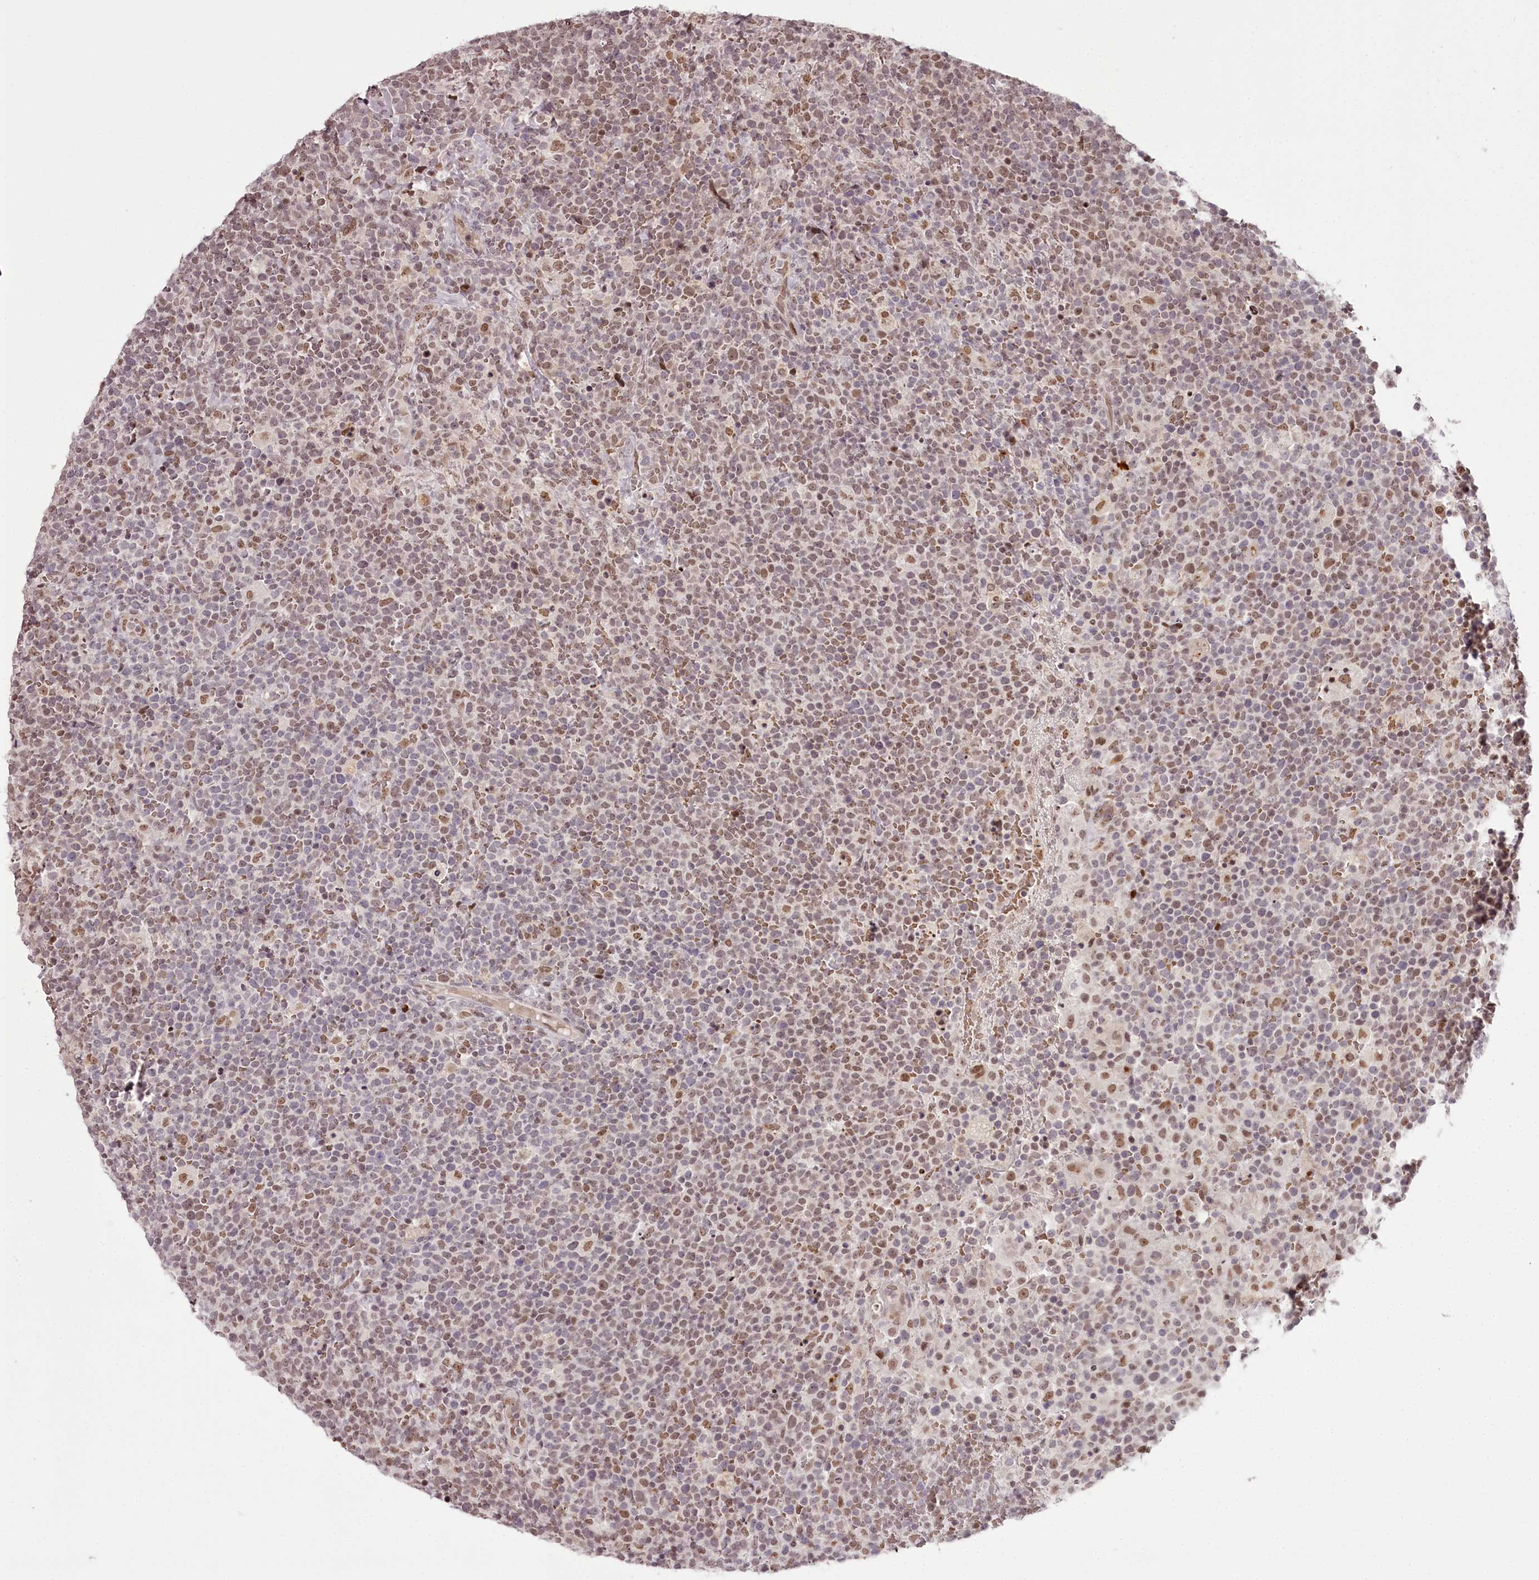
{"staining": {"intensity": "moderate", "quantity": "25%-75%", "location": "nuclear"}, "tissue": "lymphoma", "cell_type": "Tumor cells", "image_type": "cancer", "snomed": [{"axis": "morphology", "description": "Malignant lymphoma, non-Hodgkin's type, High grade"}, {"axis": "topography", "description": "Lymph node"}], "caption": "Human malignant lymphoma, non-Hodgkin's type (high-grade) stained with a brown dye demonstrates moderate nuclear positive staining in about 25%-75% of tumor cells.", "gene": "THYN1", "patient": {"sex": "male", "age": 61}}